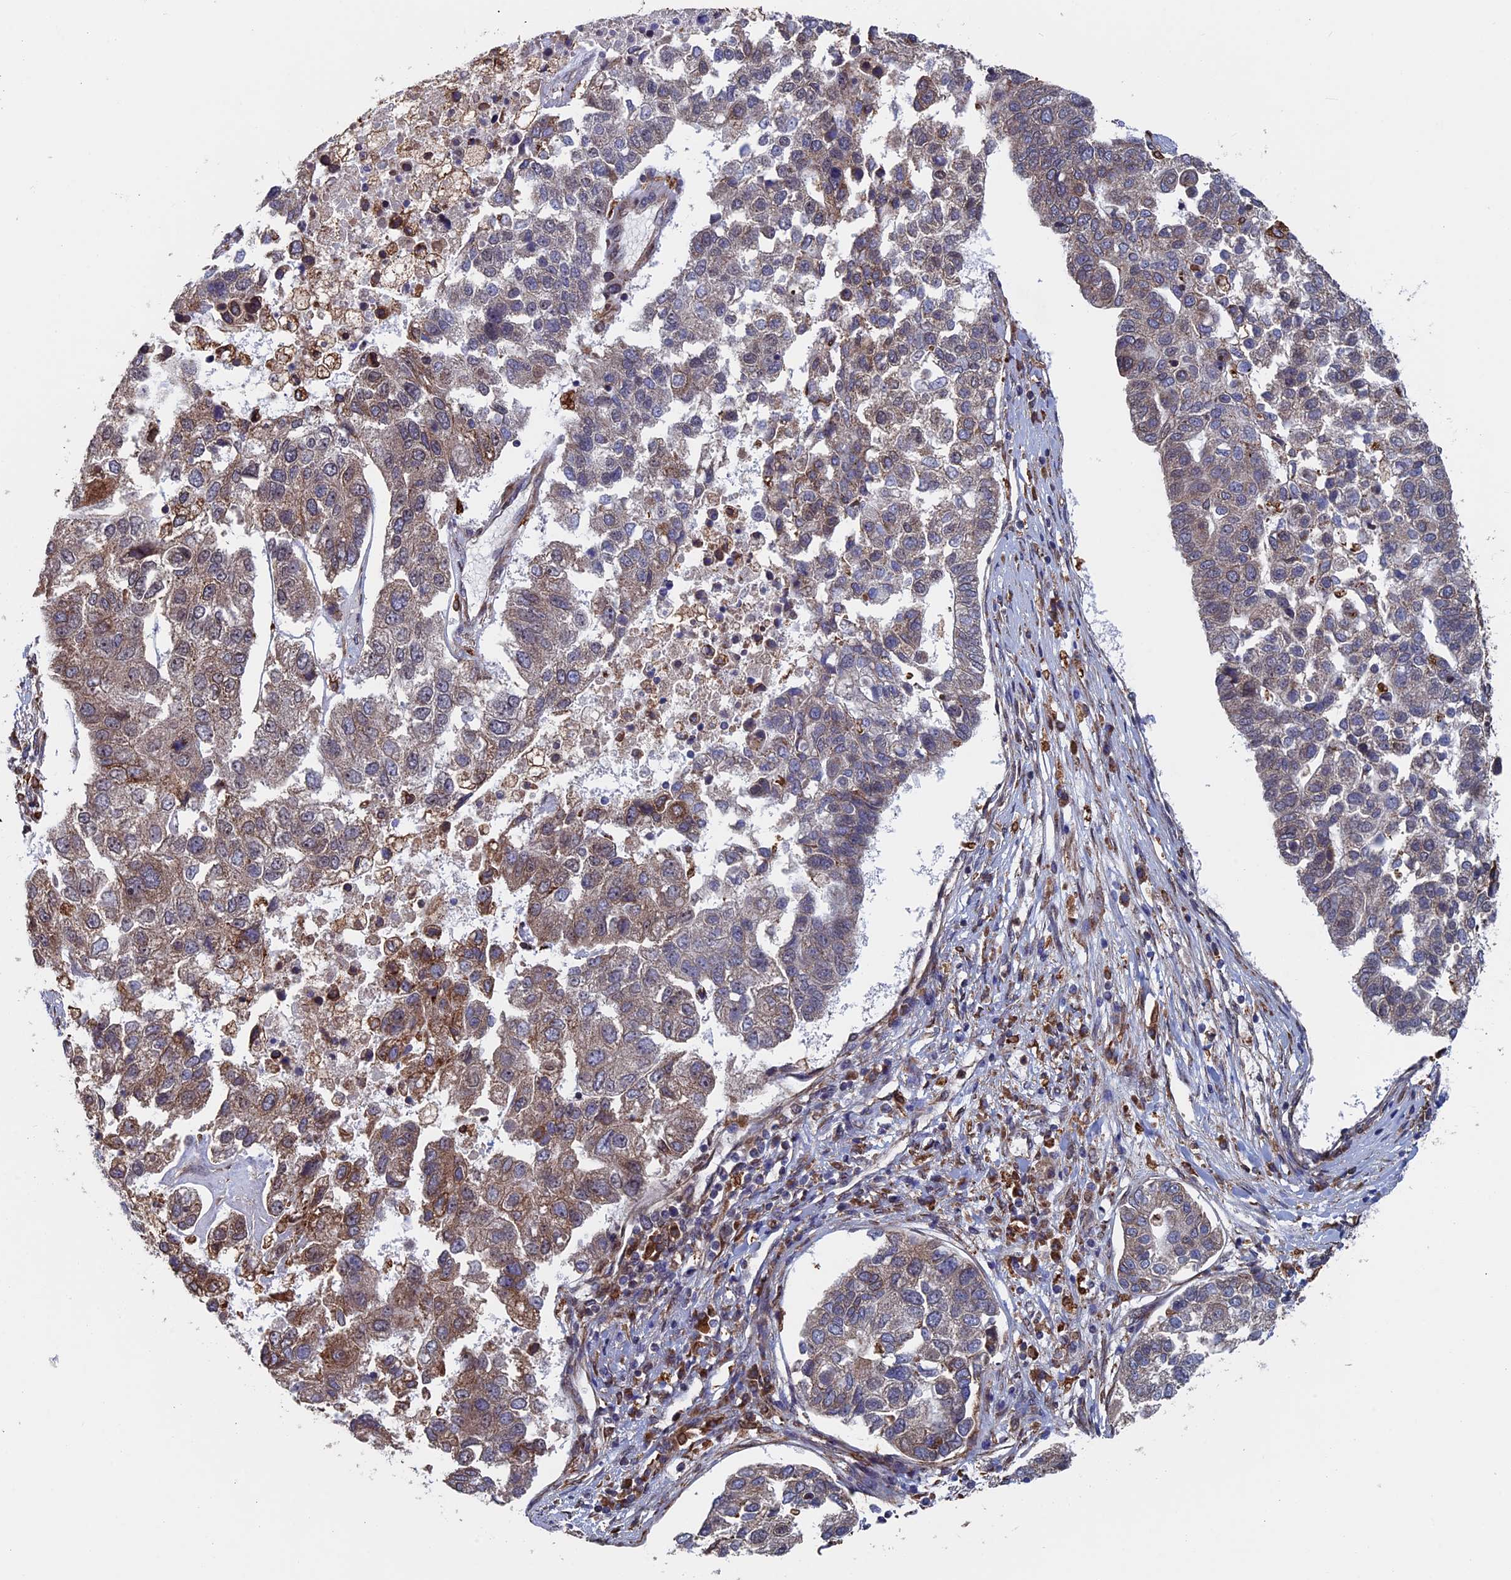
{"staining": {"intensity": "weak", "quantity": "25%-75%", "location": "cytoplasmic/membranous"}, "tissue": "pancreatic cancer", "cell_type": "Tumor cells", "image_type": "cancer", "snomed": [{"axis": "morphology", "description": "Adenocarcinoma, NOS"}, {"axis": "topography", "description": "Pancreas"}], "caption": "Tumor cells demonstrate low levels of weak cytoplasmic/membranous positivity in approximately 25%-75% of cells in adenocarcinoma (pancreatic). (DAB IHC, brown staining for protein, blue staining for nuclei).", "gene": "RPUSD1", "patient": {"sex": "female", "age": 61}}